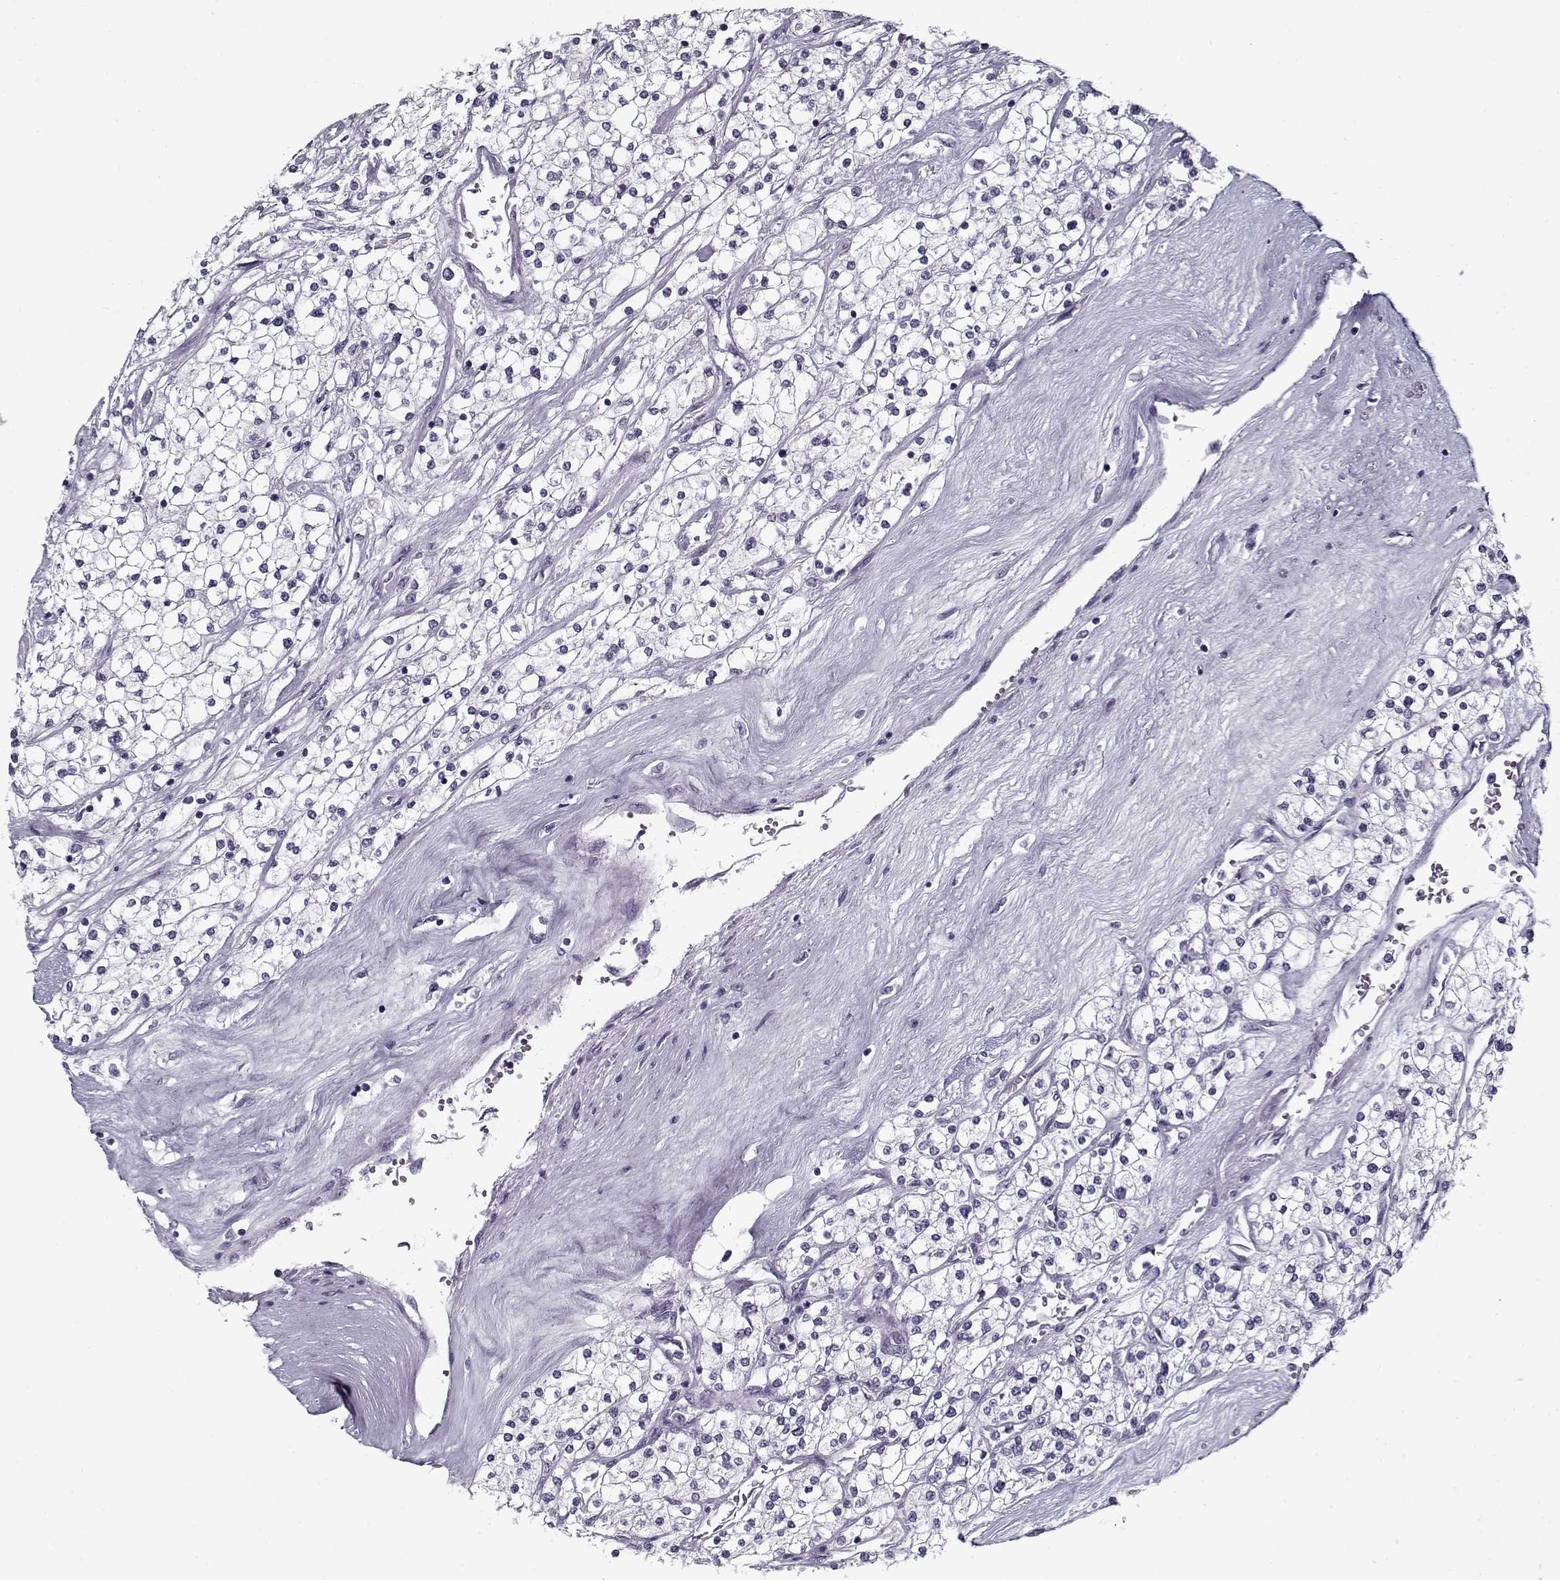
{"staining": {"intensity": "negative", "quantity": "none", "location": "none"}, "tissue": "renal cancer", "cell_type": "Tumor cells", "image_type": "cancer", "snomed": [{"axis": "morphology", "description": "Adenocarcinoma, NOS"}, {"axis": "topography", "description": "Kidney"}], "caption": "High magnification brightfield microscopy of renal cancer stained with DAB (brown) and counterstained with hematoxylin (blue): tumor cells show no significant expression.", "gene": "RNF32", "patient": {"sex": "male", "age": 80}}